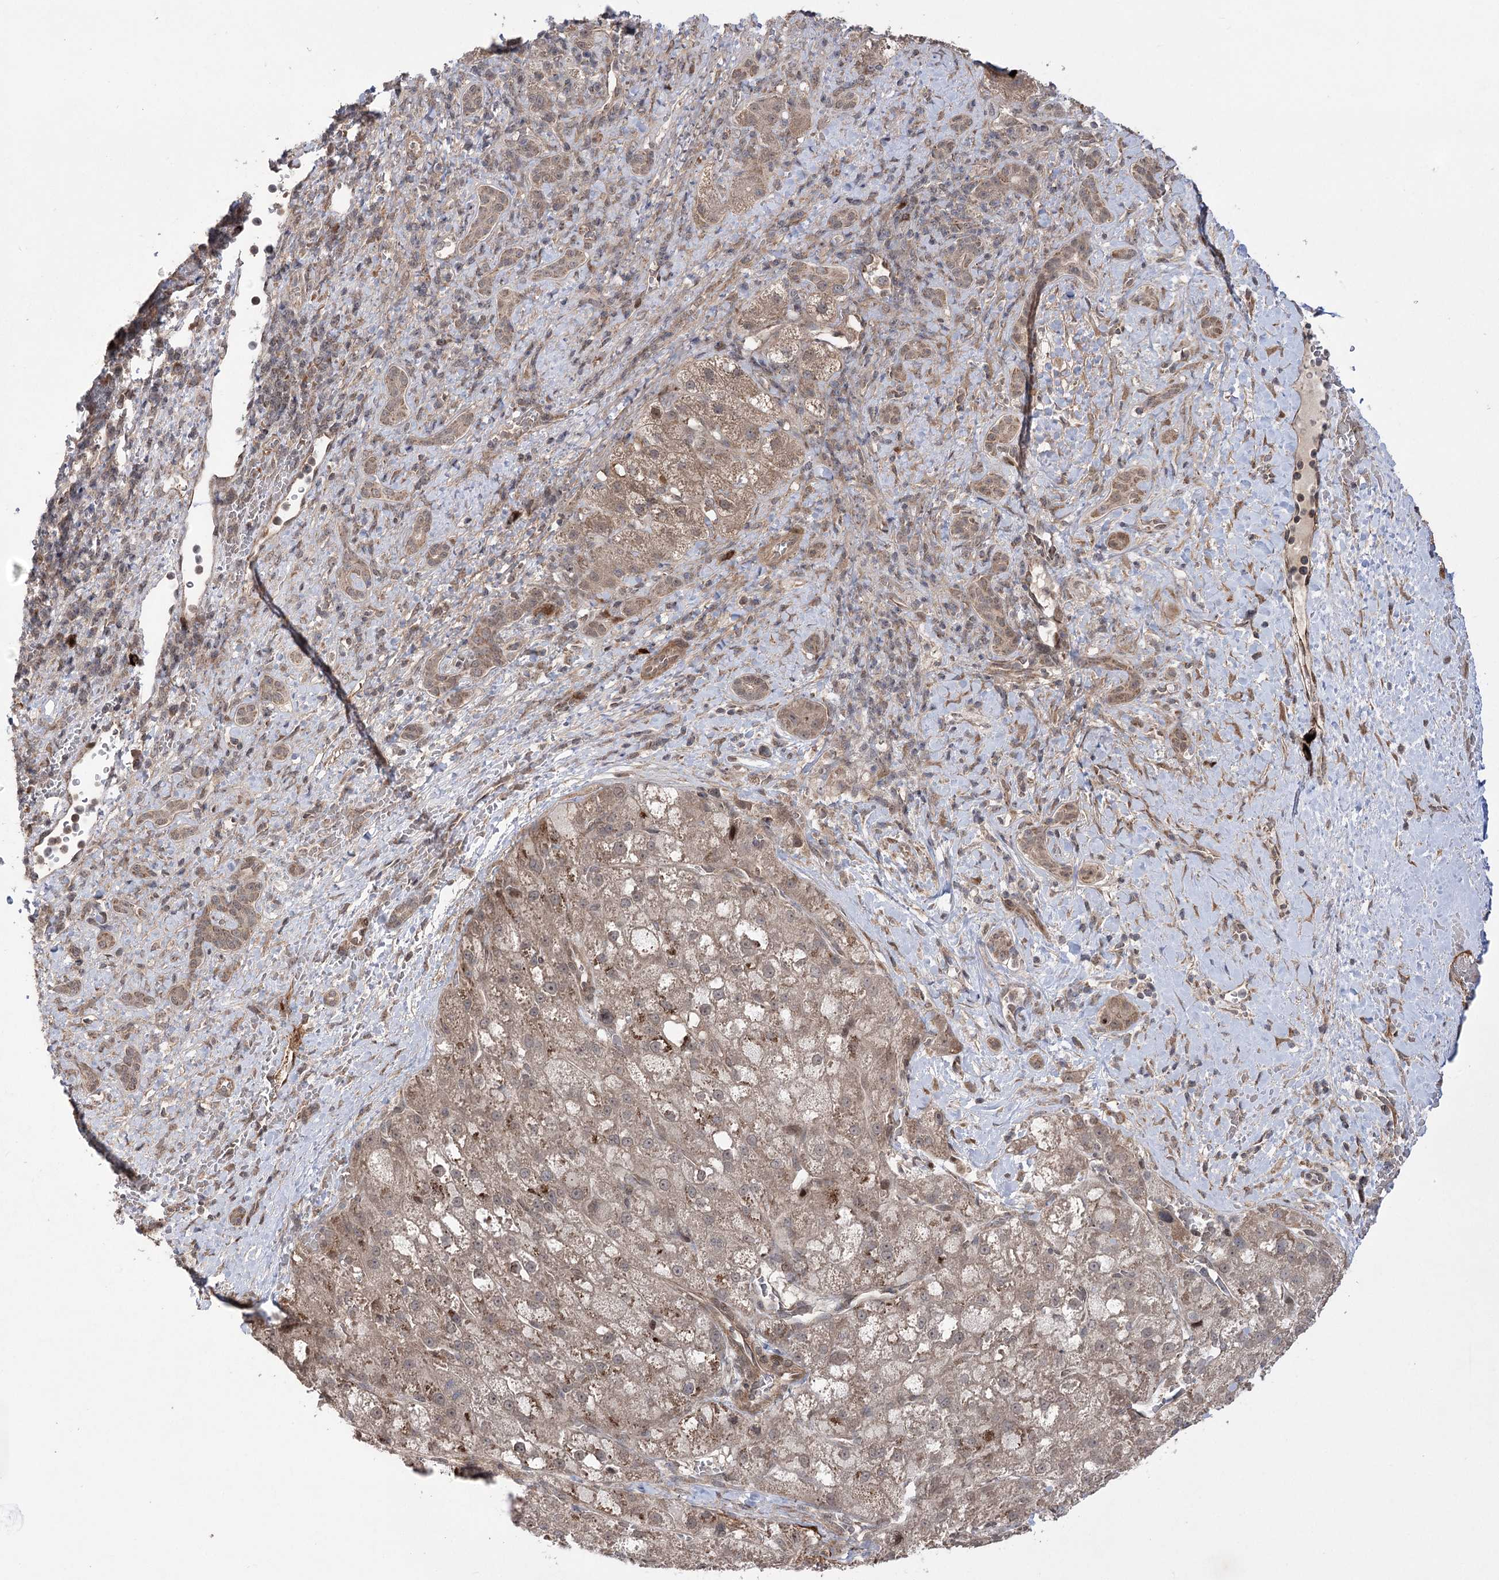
{"staining": {"intensity": "weak", "quantity": ">75%", "location": "cytoplasmic/membranous"}, "tissue": "liver cancer", "cell_type": "Tumor cells", "image_type": "cancer", "snomed": [{"axis": "morphology", "description": "Normal tissue, NOS"}, {"axis": "morphology", "description": "Carcinoma, Hepatocellular, NOS"}, {"axis": "topography", "description": "Liver"}], "caption": "Immunohistochemical staining of human liver cancer (hepatocellular carcinoma) displays weak cytoplasmic/membranous protein expression in approximately >75% of tumor cells. (DAB (3,3'-diaminobenzidine) = brown stain, brightfield microscopy at high magnification).", "gene": "TENM2", "patient": {"sex": "male", "age": 57}}